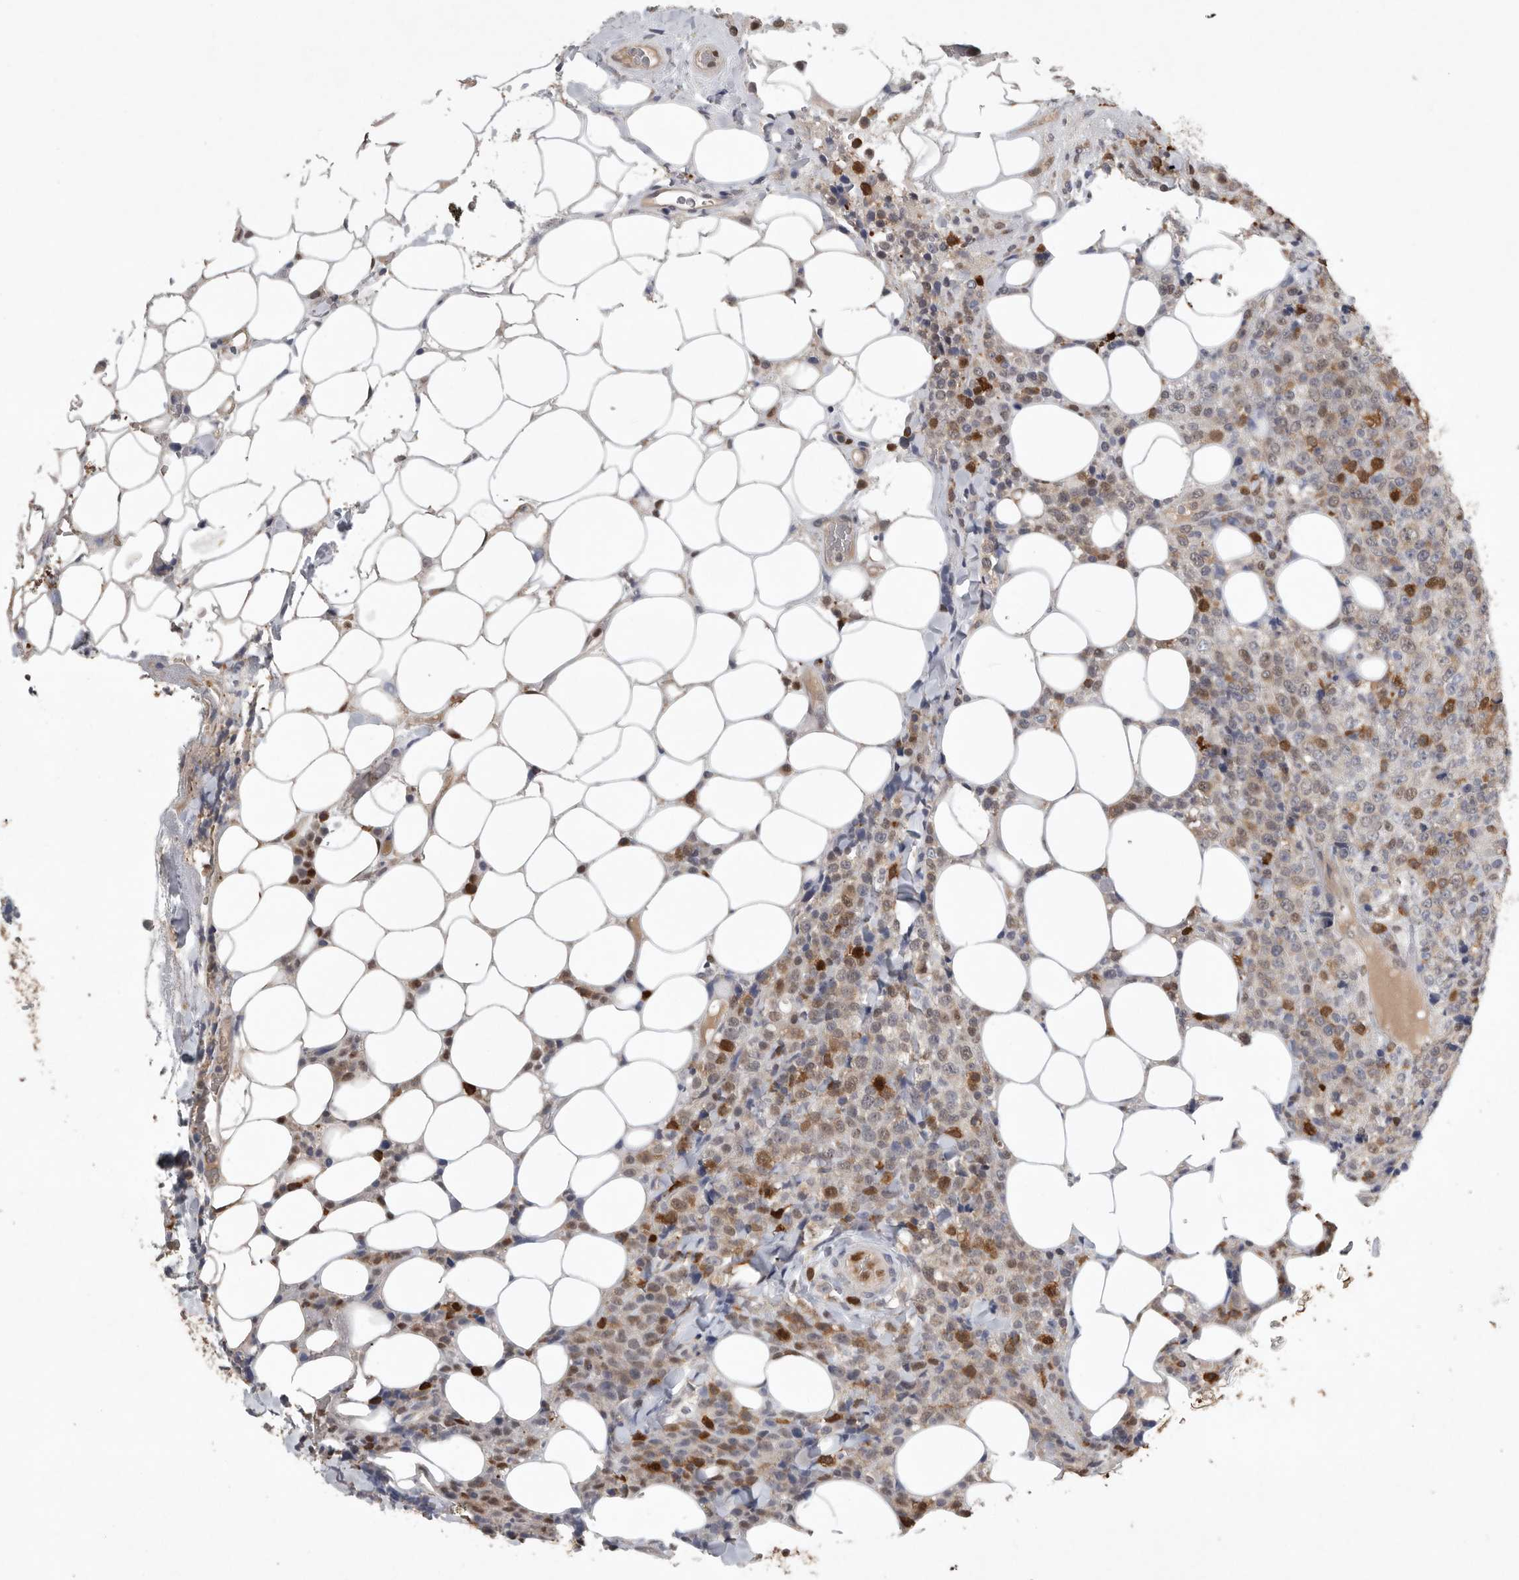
{"staining": {"intensity": "moderate", "quantity": "25%-75%", "location": "cytoplasmic/membranous"}, "tissue": "lymphoma", "cell_type": "Tumor cells", "image_type": "cancer", "snomed": [{"axis": "morphology", "description": "Malignant lymphoma, non-Hodgkin's type, High grade"}, {"axis": "topography", "description": "Lymph node"}], "caption": "Immunohistochemistry of malignant lymphoma, non-Hodgkin's type (high-grade) shows medium levels of moderate cytoplasmic/membranous expression in about 25%-75% of tumor cells.", "gene": "PDCD4", "patient": {"sex": "male", "age": 13}}